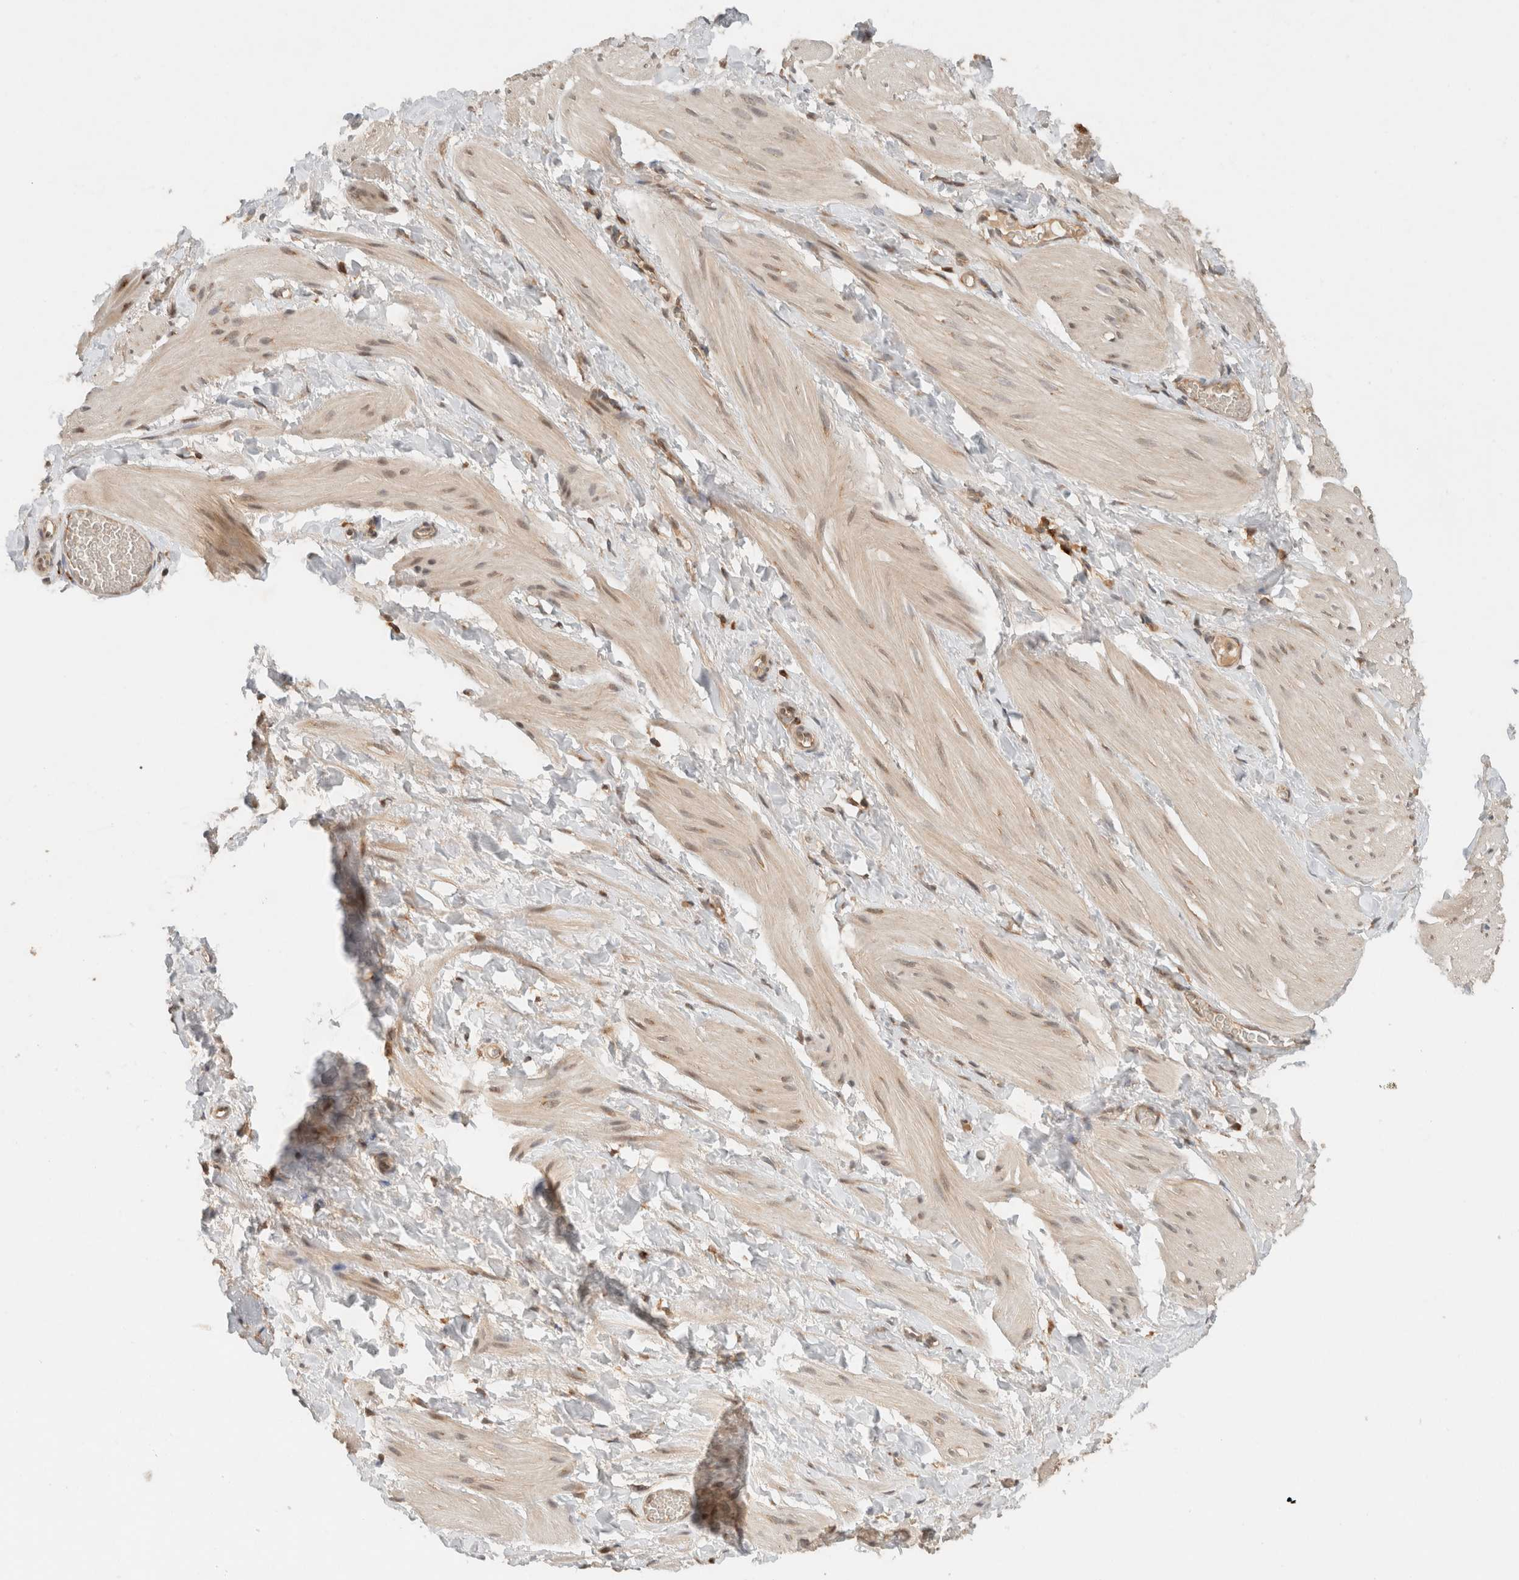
{"staining": {"intensity": "moderate", "quantity": "<25%", "location": "cytoplasmic/membranous,nuclear"}, "tissue": "smooth muscle", "cell_type": "Smooth muscle cells", "image_type": "normal", "snomed": [{"axis": "morphology", "description": "Normal tissue, NOS"}, {"axis": "topography", "description": "Smooth muscle"}], "caption": "Approximately <25% of smooth muscle cells in unremarkable human smooth muscle reveal moderate cytoplasmic/membranous,nuclear protein staining as visualized by brown immunohistochemical staining.", "gene": "ARFGEF2", "patient": {"sex": "male", "age": 16}}